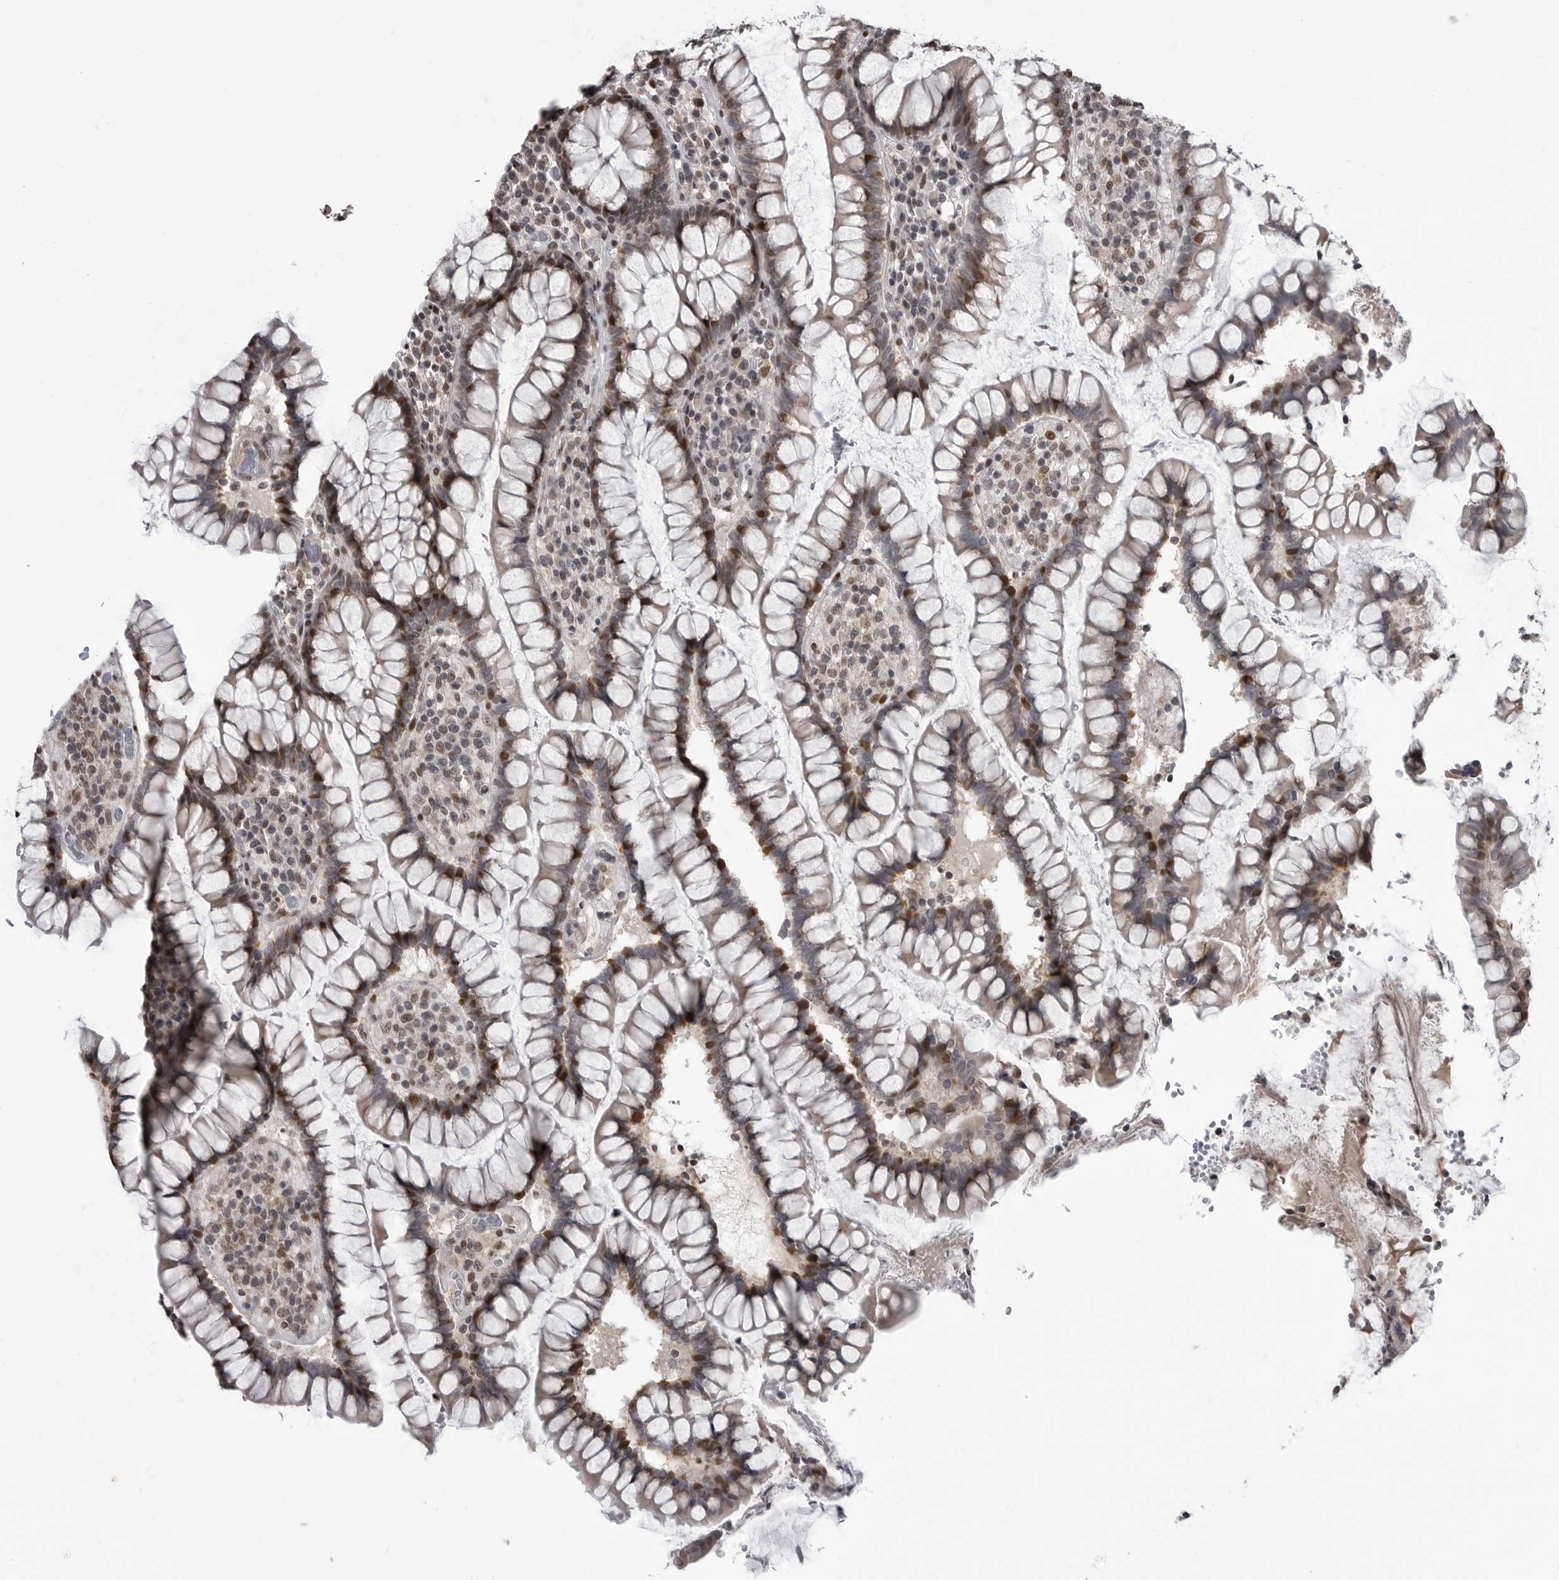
{"staining": {"intensity": "negative", "quantity": "none", "location": "none"}, "tissue": "colon", "cell_type": "Endothelial cells", "image_type": "normal", "snomed": [{"axis": "morphology", "description": "Normal tissue, NOS"}, {"axis": "topography", "description": "Colon"}], "caption": "This is a photomicrograph of IHC staining of benign colon, which shows no staining in endothelial cells.", "gene": "C8orf58", "patient": {"sex": "female", "age": 79}}